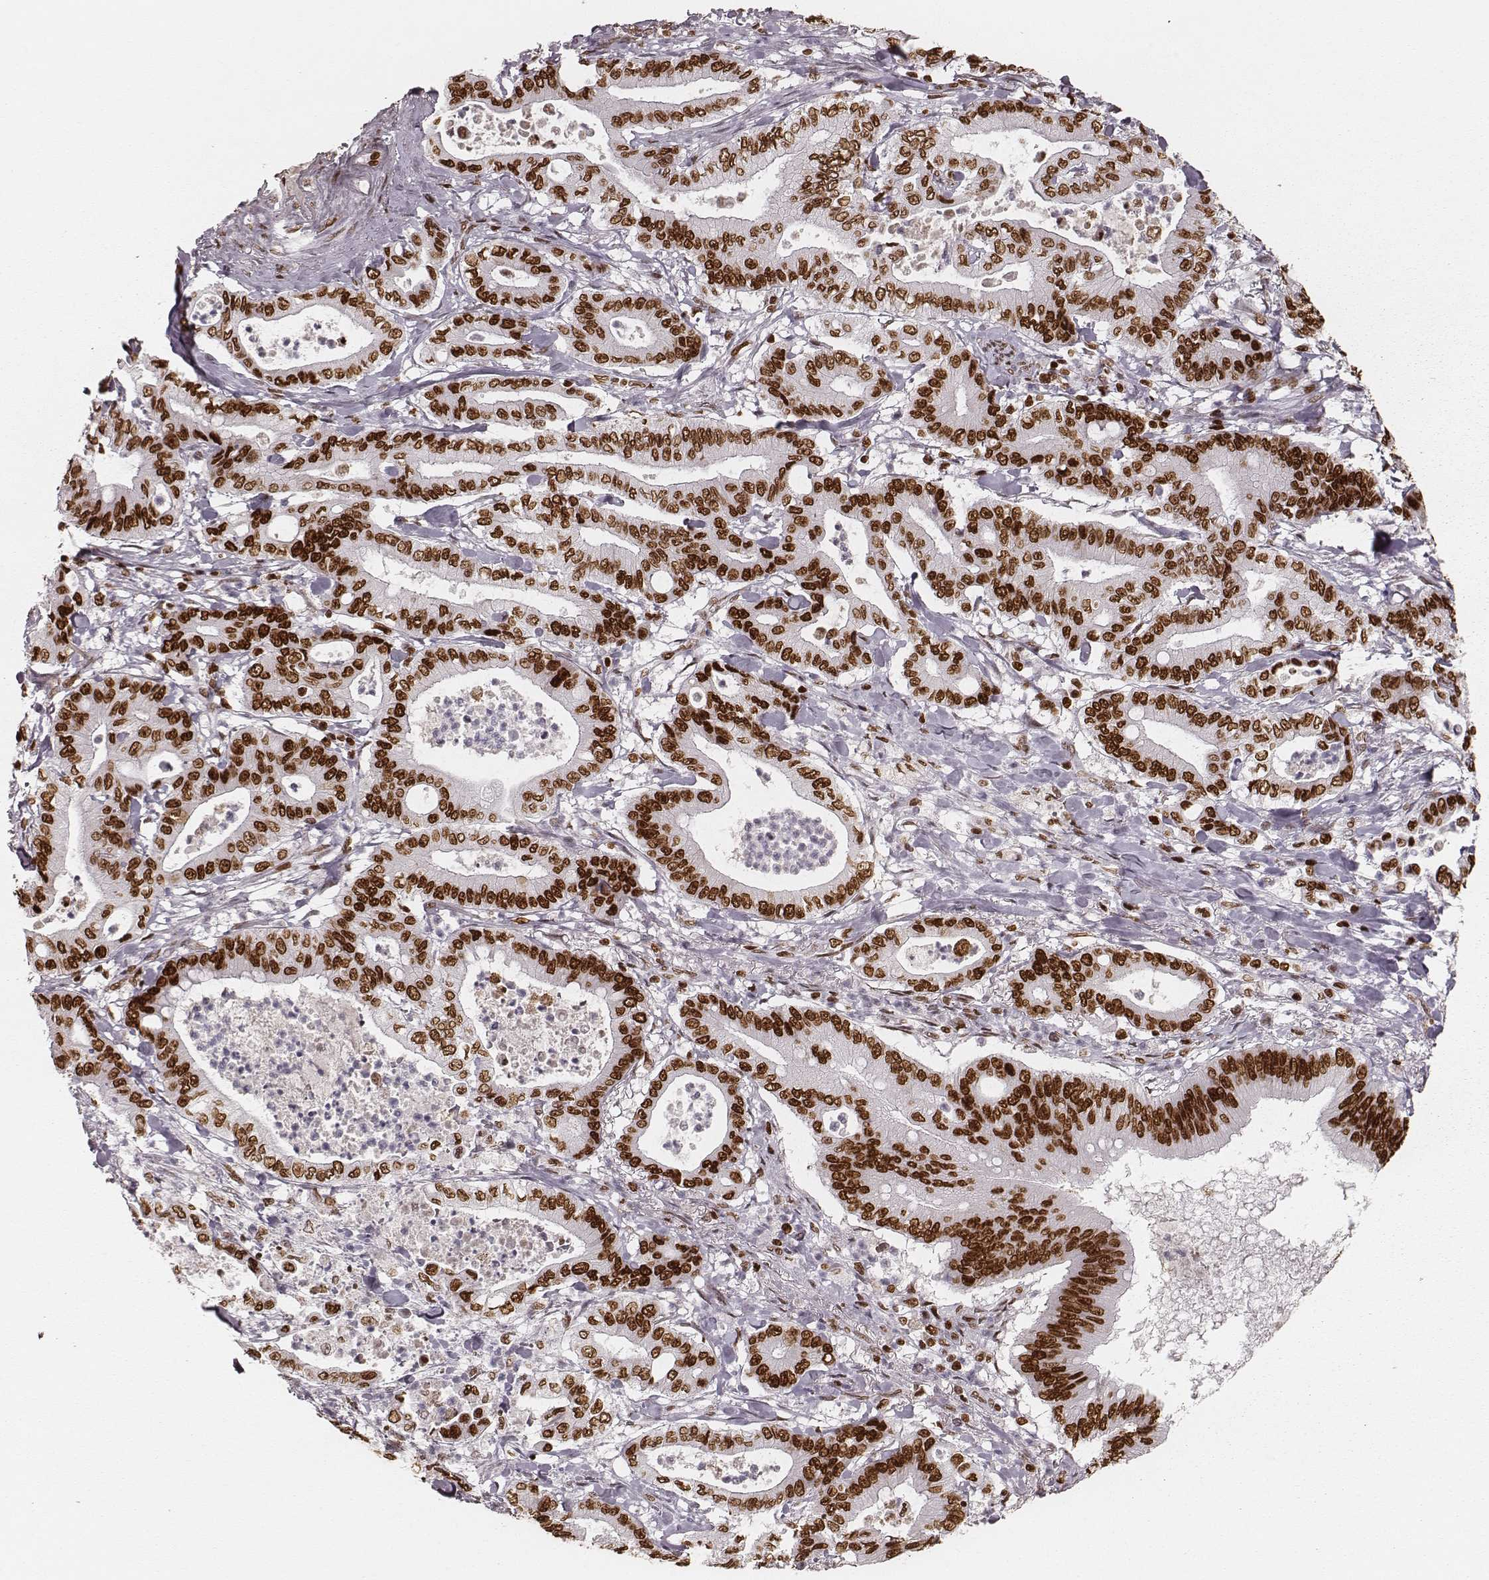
{"staining": {"intensity": "strong", "quantity": ">75%", "location": "nuclear"}, "tissue": "pancreatic cancer", "cell_type": "Tumor cells", "image_type": "cancer", "snomed": [{"axis": "morphology", "description": "Adenocarcinoma, NOS"}, {"axis": "topography", "description": "Pancreas"}], "caption": "Pancreatic cancer (adenocarcinoma) stained for a protein demonstrates strong nuclear positivity in tumor cells.", "gene": "PARP1", "patient": {"sex": "male", "age": 71}}